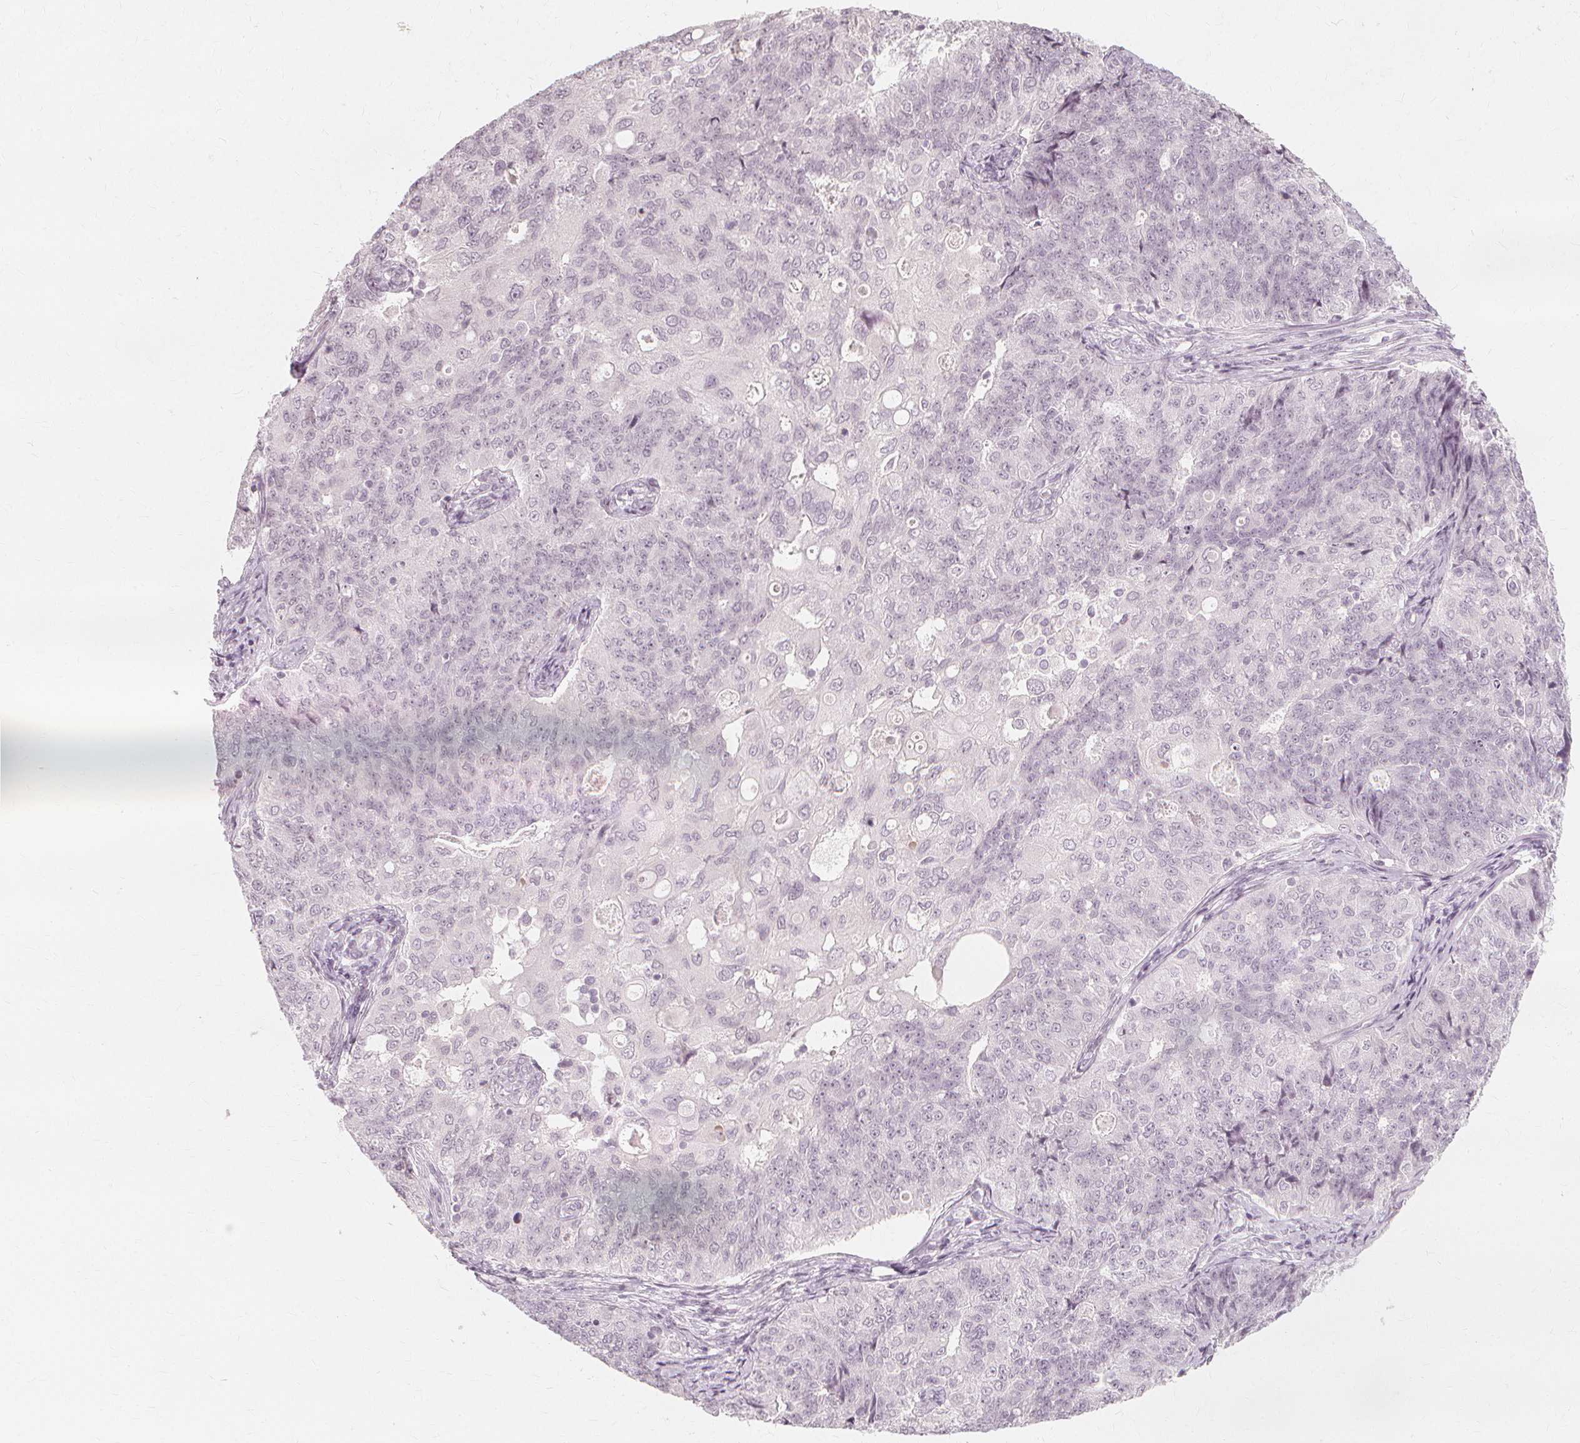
{"staining": {"intensity": "negative", "quantity": "none", "location": "none"}, "tissue": "endometrial cancer", "cell_type": "Tumor cells", "image_type": "cancer", "snomed": [{"axis": "morphology", "description": "Adenocarcinoma, NOS"}, {"axis": "topography", "description": "Endometrium"}], "caption": "IHC micrograph of adenocarcinoma (endometrial) stained for a protein (brown), which demonstrates no expression in tumor cells. The staining is performed using DAB brown chromogen with nuclei counter-stained in using hematoxylin.", "gene": "NXPE1", "patient": {"sex": "female", "age": 43}}